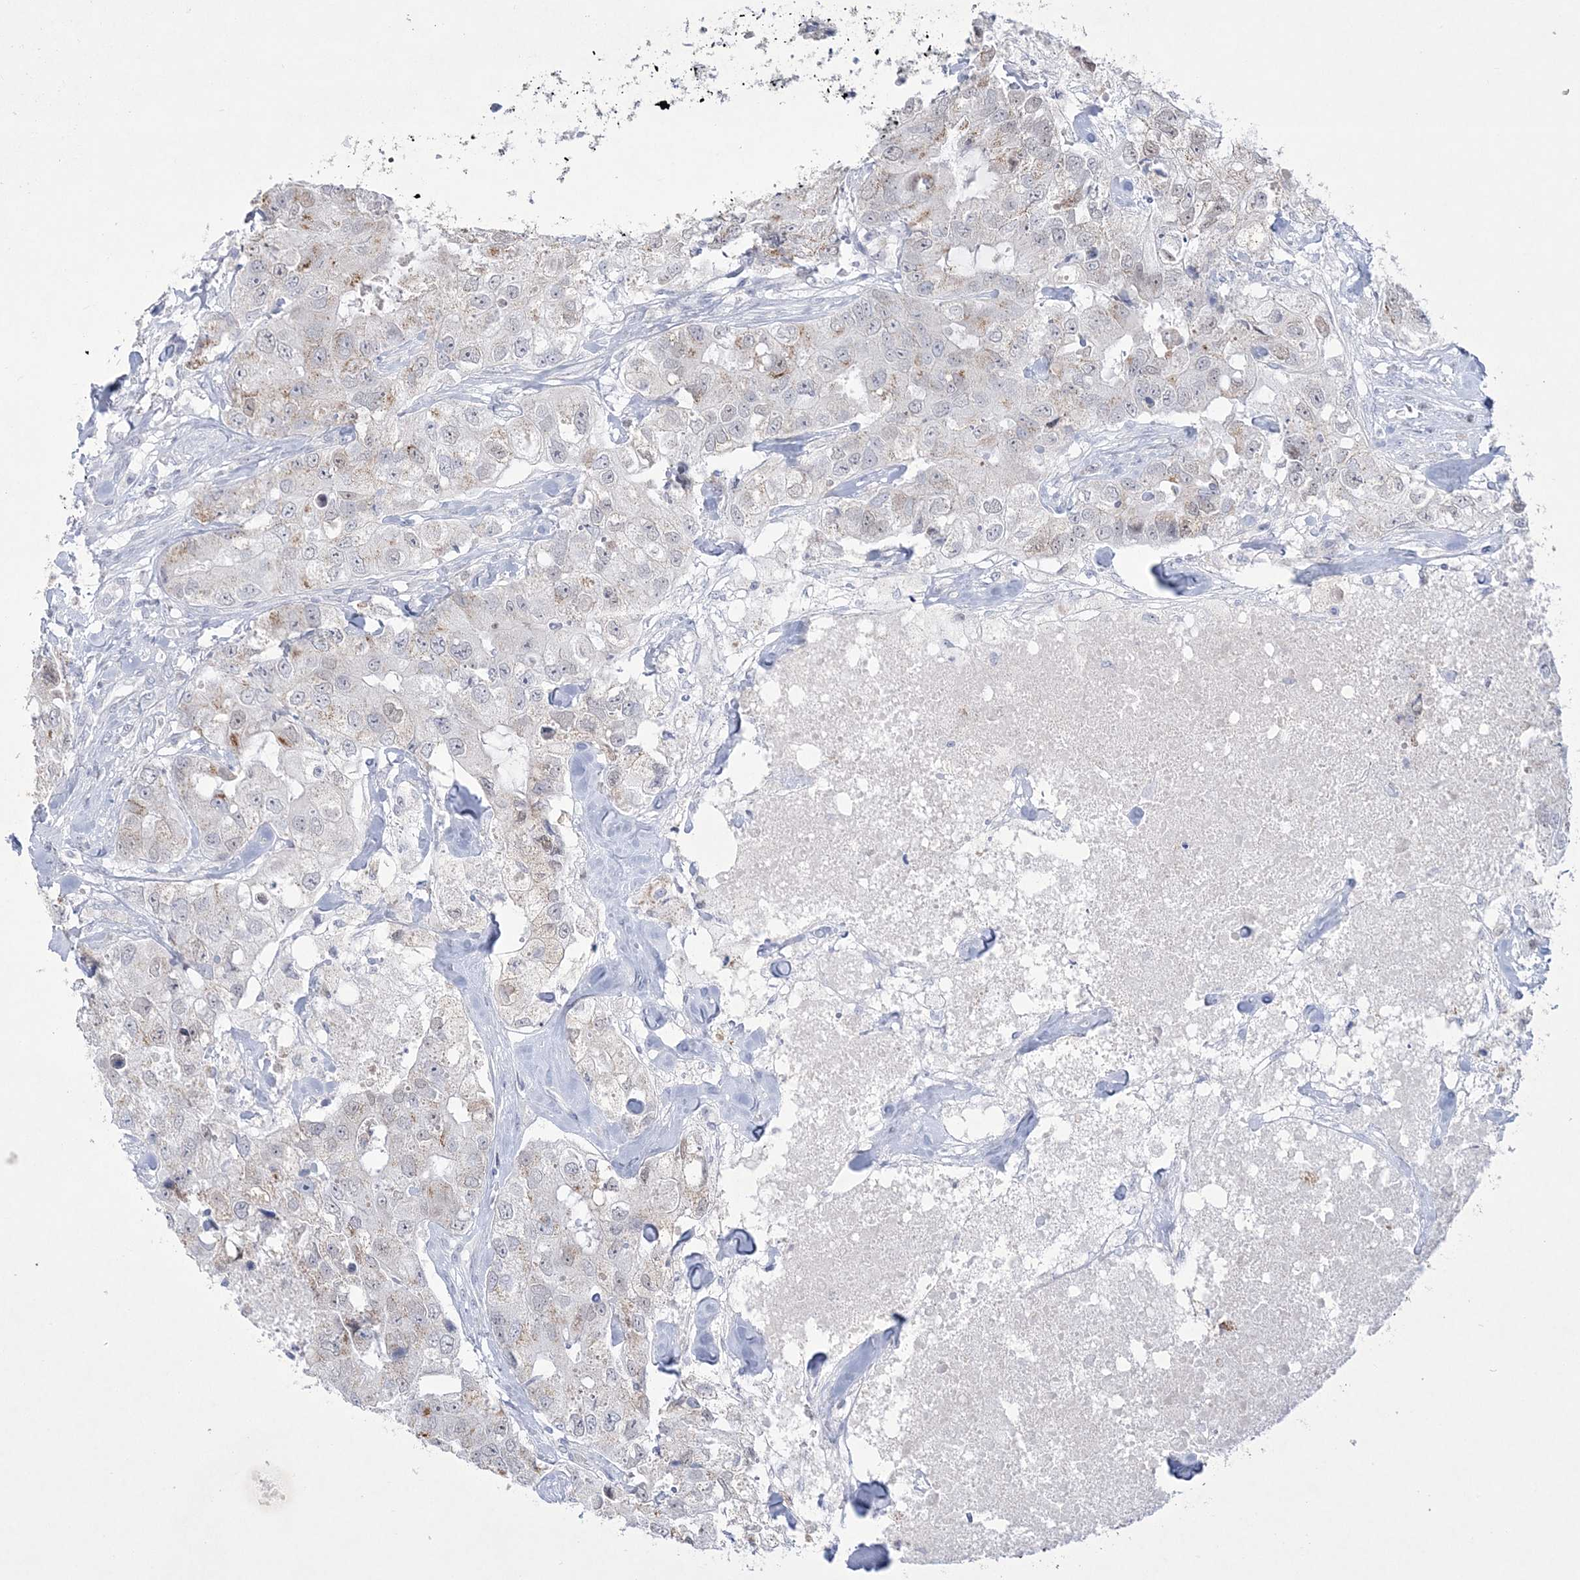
{"staining": {"intensity": "weak", "quantity": "<25%", "location": "cytoplasmic/membranous"}, "tissue": "breast cancer", "cell_type": "Tumor cells", "image_type": "cancer", "snomed": [{"axis": "morphology", "description": "Duct carcinoma"}, {"axis": "topography", "description": "Breast"}], "caption": "Human breast intraductal carcinoma stained for a protein using immunohistochemistry exhibits no staining in tumor cells.", "gene": "WDR27", "patient": {"sex": "female", "age": 62}}